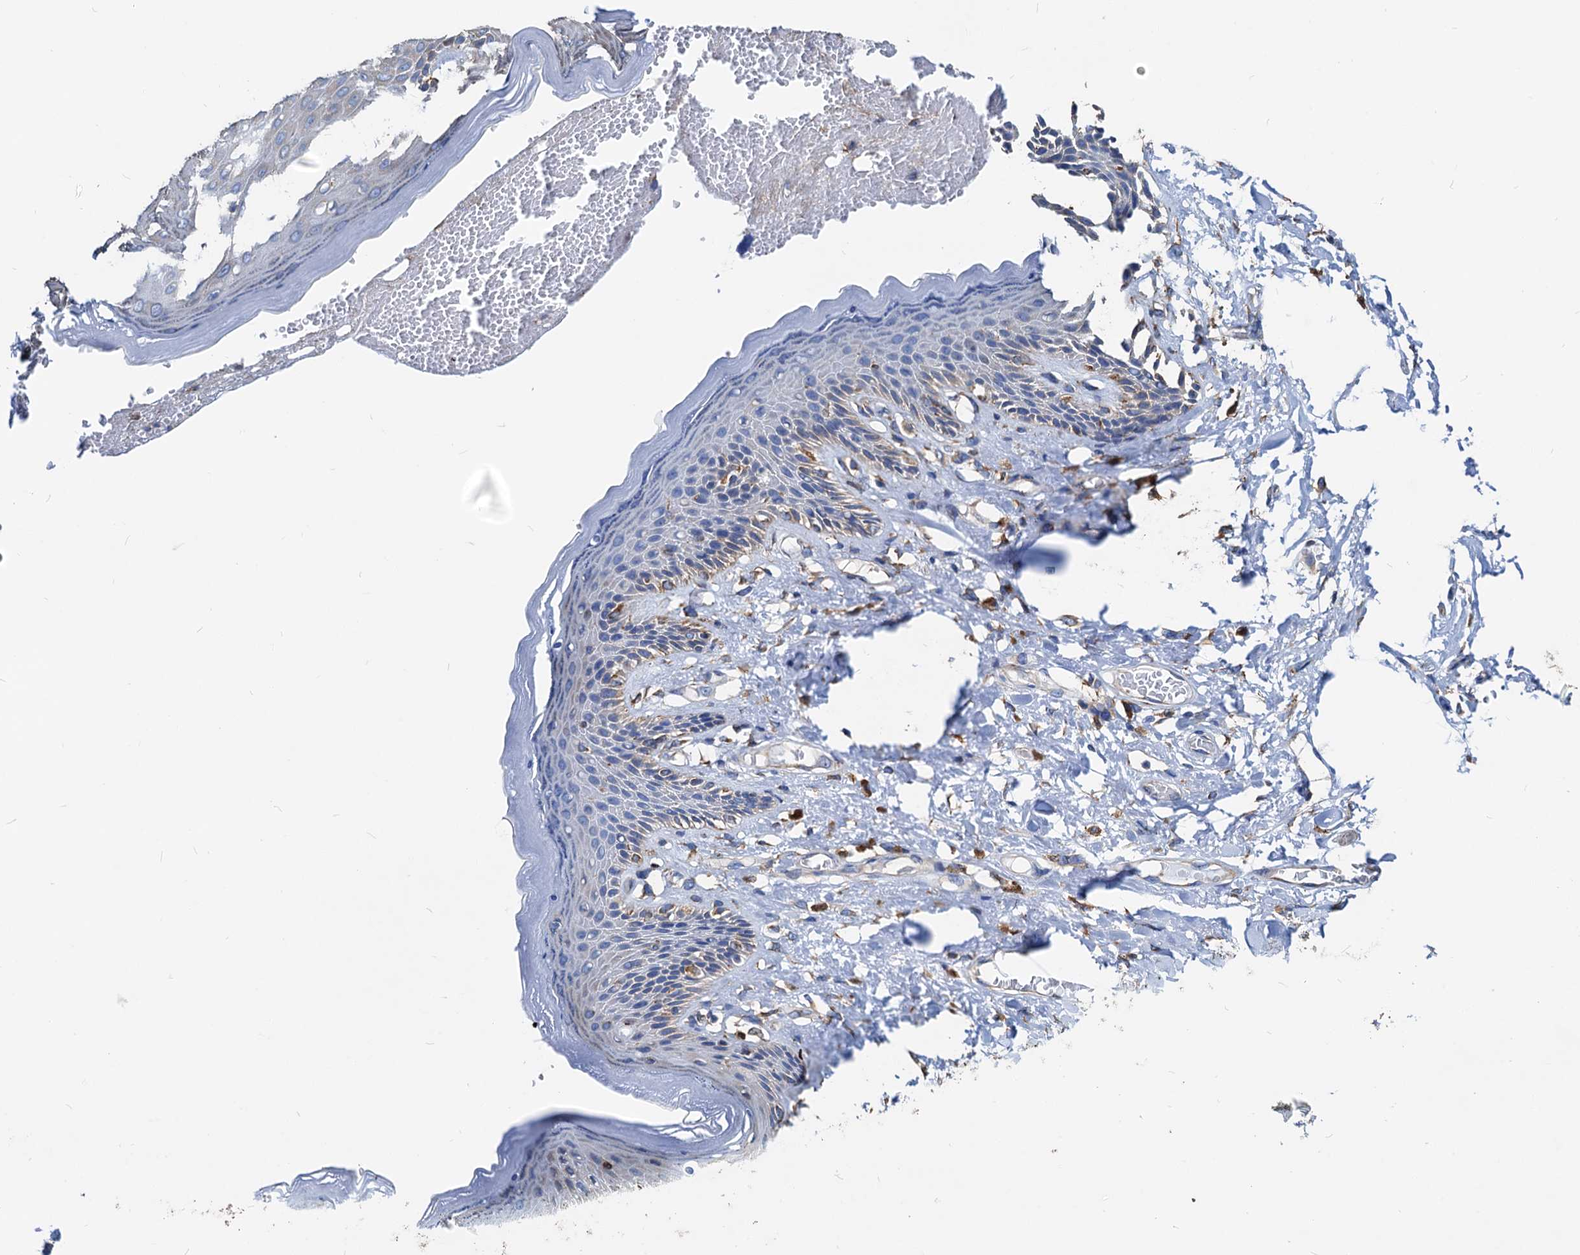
{"staining": {"intensity": "moderate", "quantity": "25%-75%", "location": "cytoplasmic/membranous"}, "tissue": "skin", "cell_type": "Epidermal cells", "image_type": "normal", "snomed": [{"axis": "morphology", "description": "Normal tissue, NOS"}, {"axis": "topography", "description": "Anal"}], "caption": "Immunohistochemistry (IHC) of unremarkable human skin reveals medium levels of moderate cytoplasmic/membranous positivity in about 25%-75% of epidermal cells. The protein of interest is stained brown, and the nuclei are stained in blue (DAB (3,3'-diaminobenzidine) IHC with brightfield microscopy, high magnification).", "gene": "HSPA5", "patient": {"sex": "female", "age": 78}}